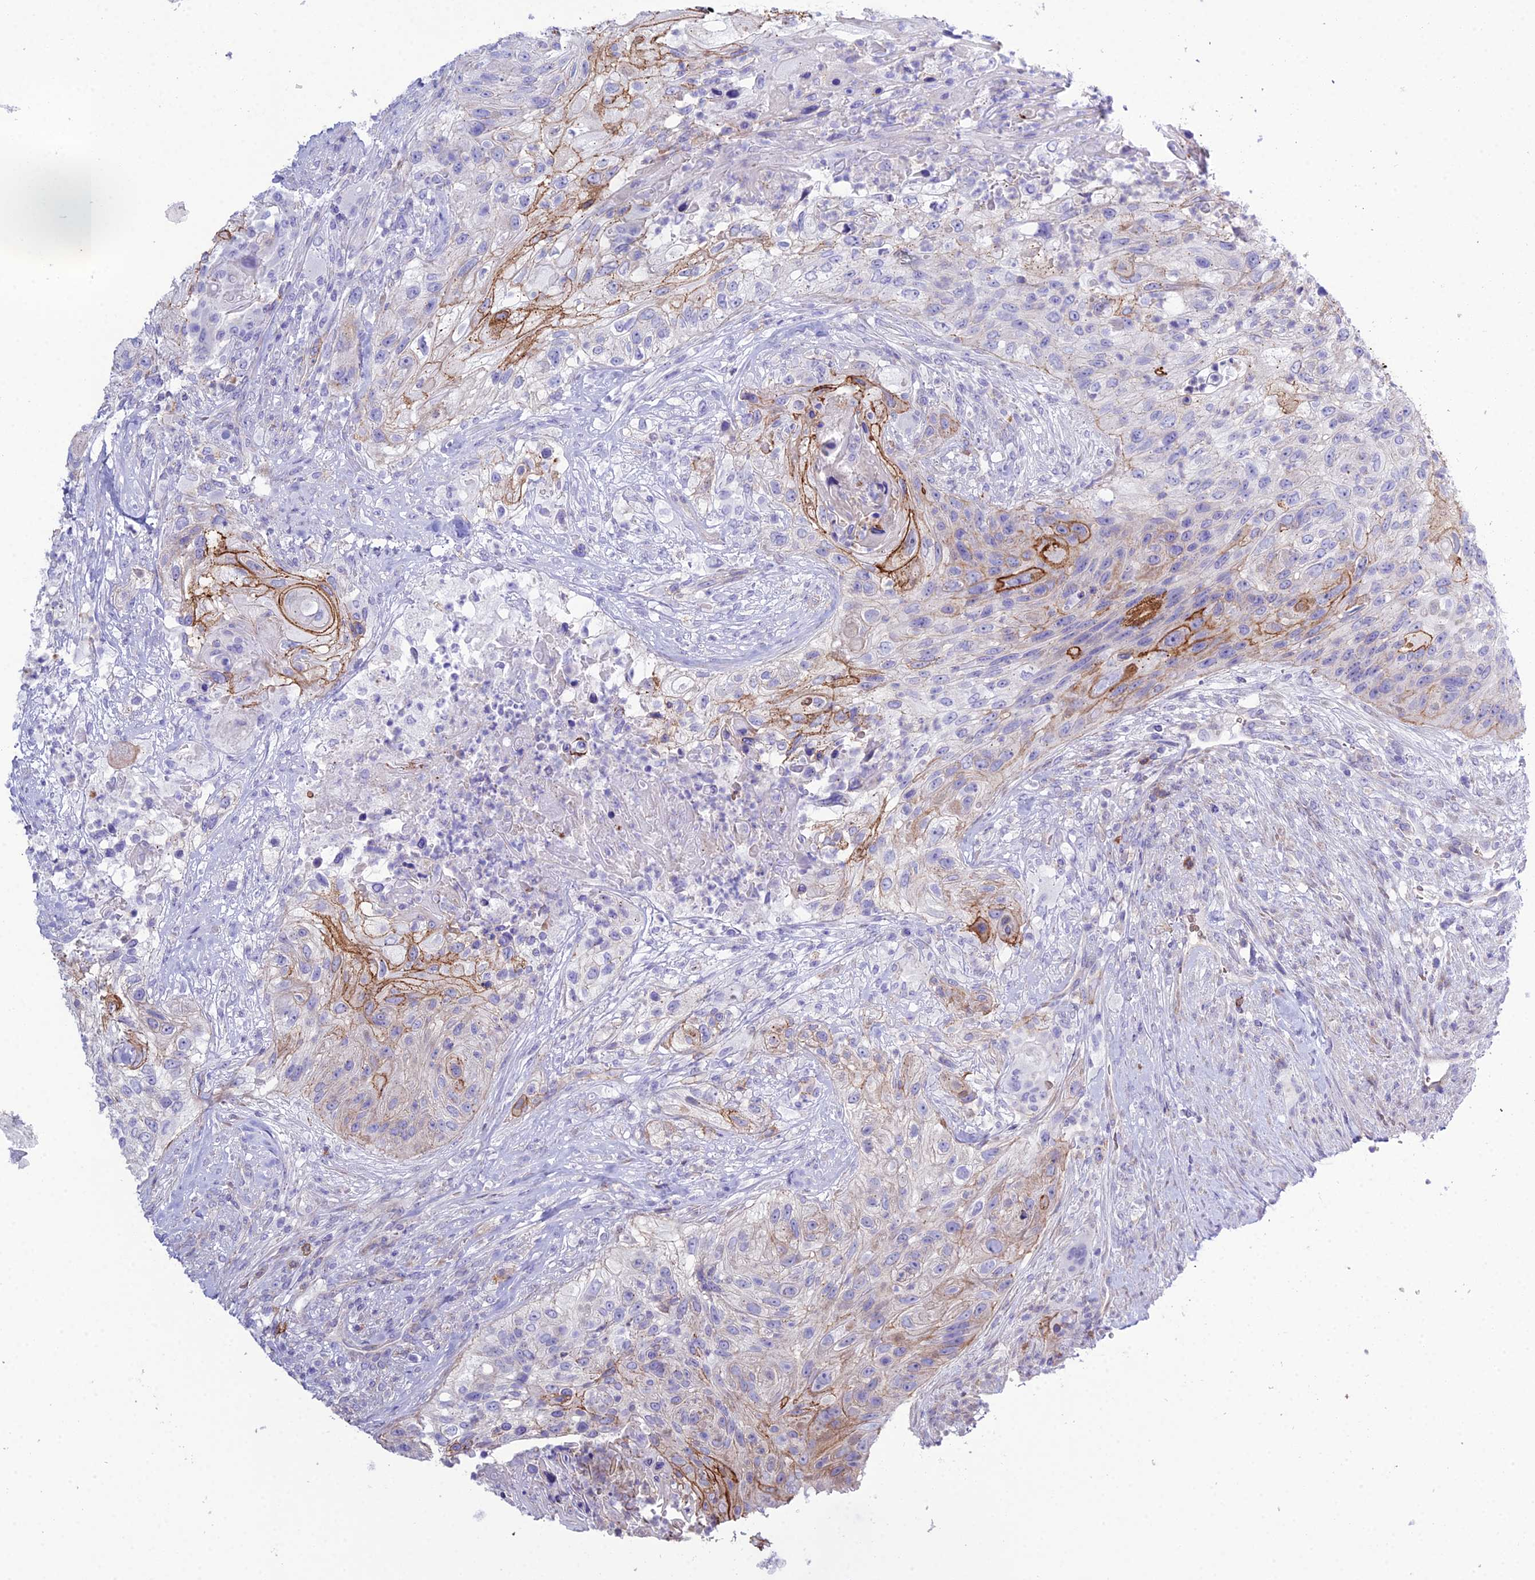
{"staining": {"intensity": "strong", "quantity": "<25%", "location": "cytoplasmic/membranous"}, "tissue": "urothelial cancer", "cell_type": "Tumor cells", "image_type": "cancer", "snomed": [{"axis": "morphology", "description": "Urothelial carcinoma, High grade"}, {"axis": "topography", "description": "Urinary bladder"}], "caption": "Urothelial cancer stained with IHC shows strong cytoplasmic/membranous expression in approximately <25% of tumor cells. The staining was performed using DAB (3,3'-diaminobenzidine), with brown indicating positive protein expression. Nuclei are stained blue with hematoxylin.", "gene": "OR1Q1", "patient": {"sex": "female", "age": 60}}